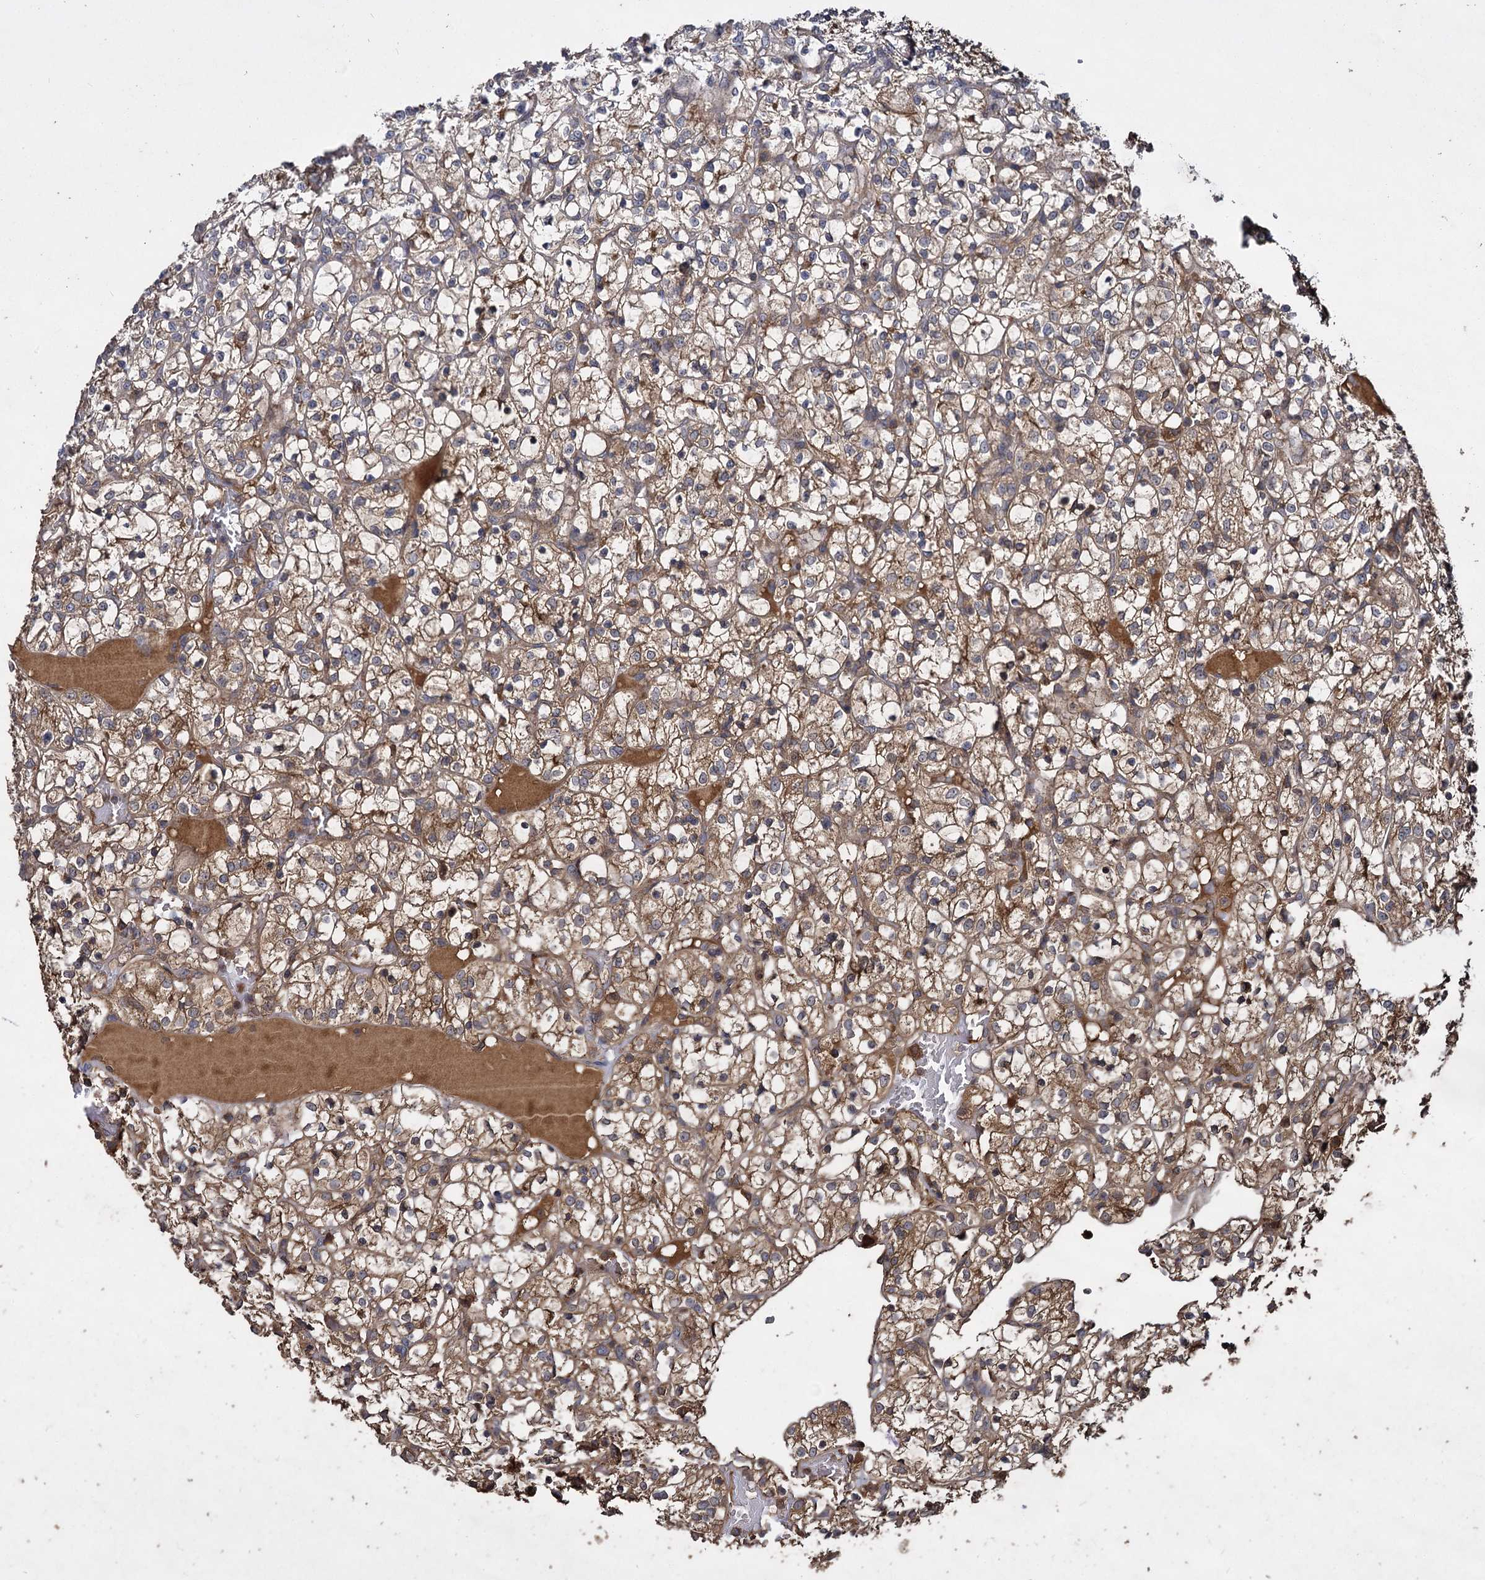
{"staining": {"intensity": "moderate", "quantity": ">75%", "location": "cytoplasmic/membranous"}, "tissue": "renal cancer", "cell_type": "Tumor cells", "image_type": "cancer", "snomed": [{"axis": "morphology", "description": "Adenocarcinoma, NOS"}, {"axis": "topography", "description": "Kidney"}], "caption": "Adenocarcinoma (renal) stained with a protein marker reveals moderate staining in tumor cells.", "gene": "GCLC", "patient": {"sex": "female", "age": 69}}